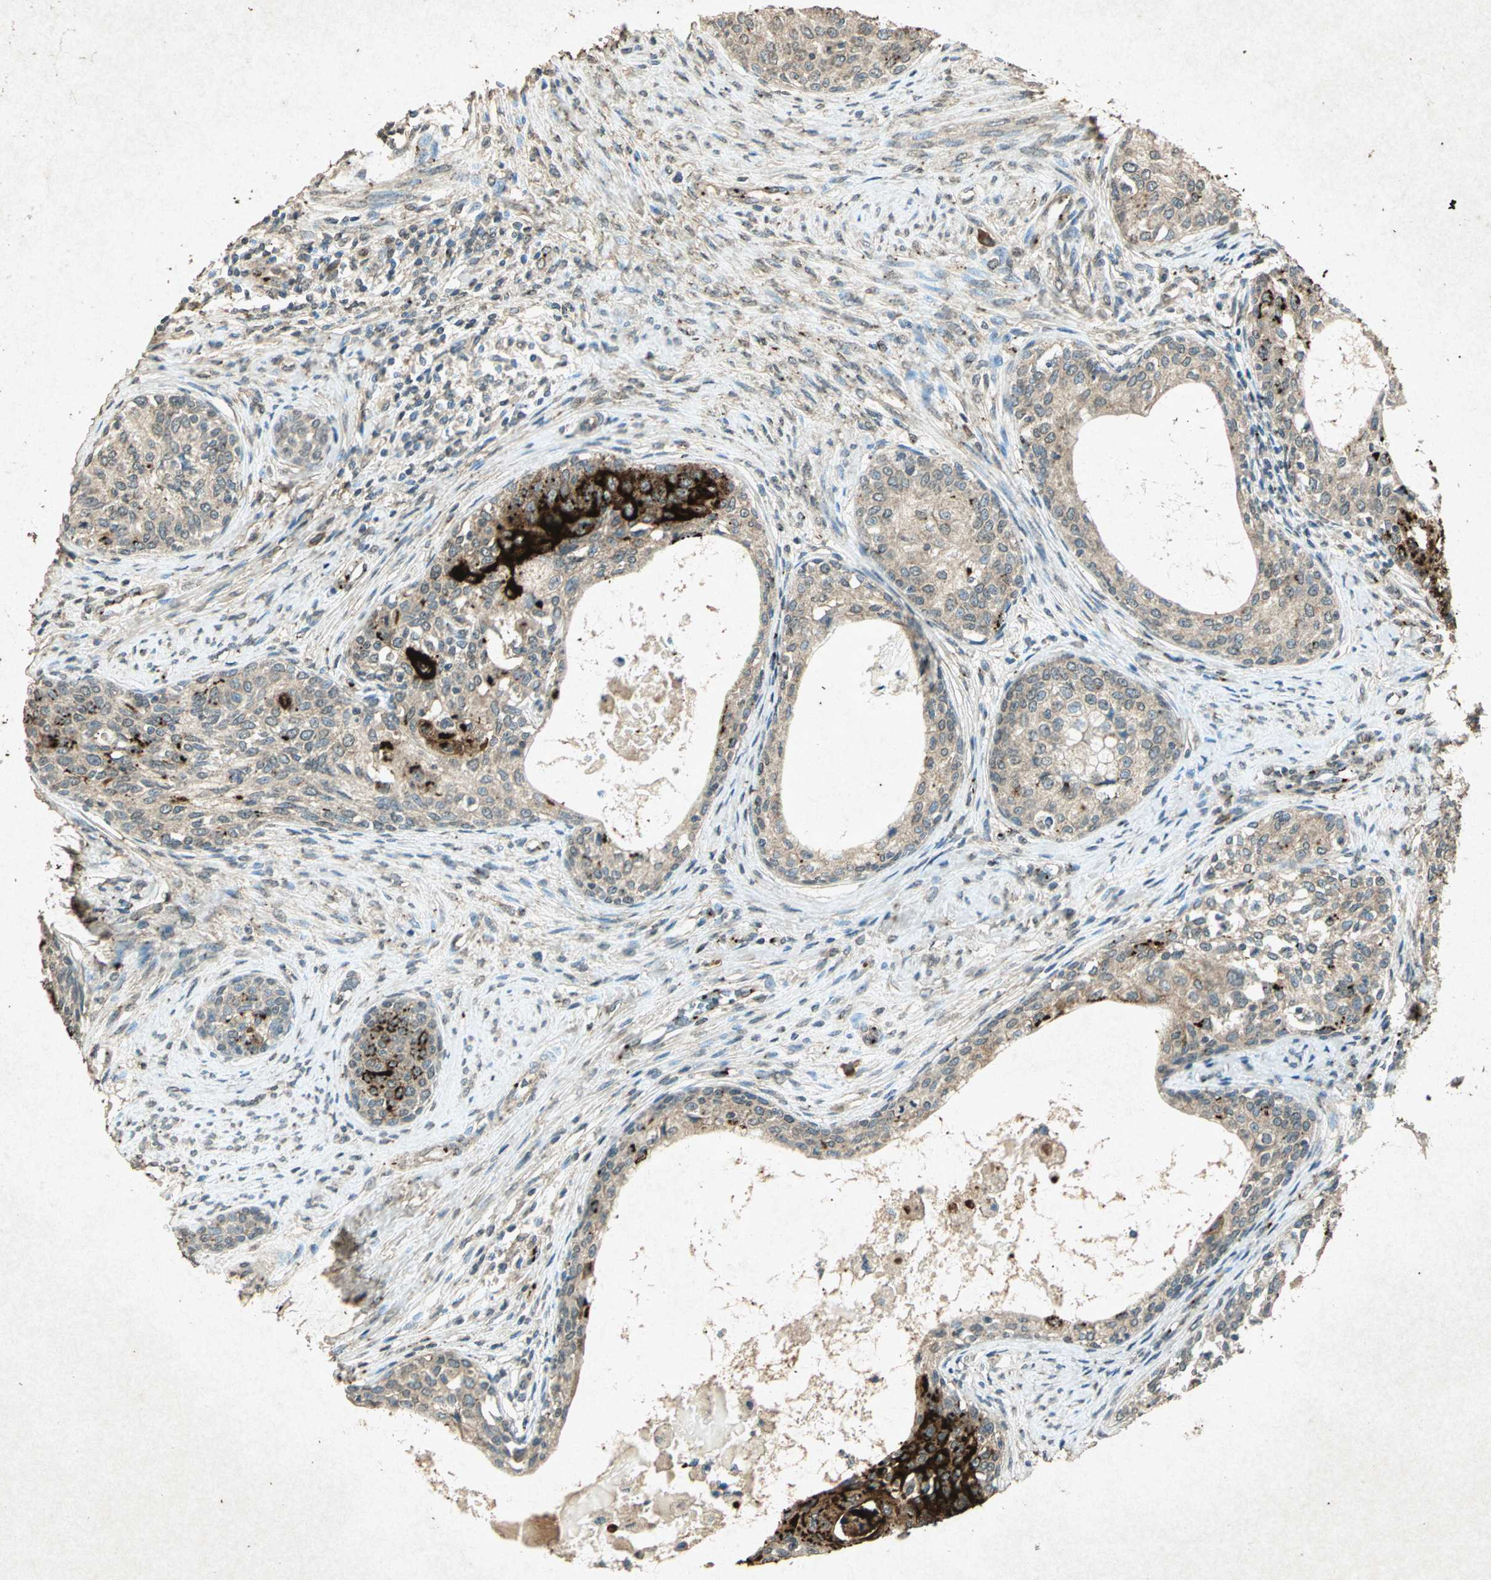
{"staining": {"intensity": "strong", "quantity": "<25%", "location": "cytoplasmic/membranous"}, "tissue": "cervical cancer", "cell_type": "Tumor cells", "image_type": "cancer", "snomed": [{"axis": "morphology", "description": "Squamous cell carcinoma, NOS"}, {"axis": "morphology", "description": "Adenocarcinoma, NOS"}, {"axis": "topography", "description": "Cervix"}], "caption": "Immunohistochemical staining of human cervical cancer displays medium levels of strong cytoplasmic/membranous protein expression in approximately <25% of tumor cells. (DAB IHC with brightfield microscopy, high magnification).", "gene": "PSEN1", "patient": {"sex": "female", "age": 52}}